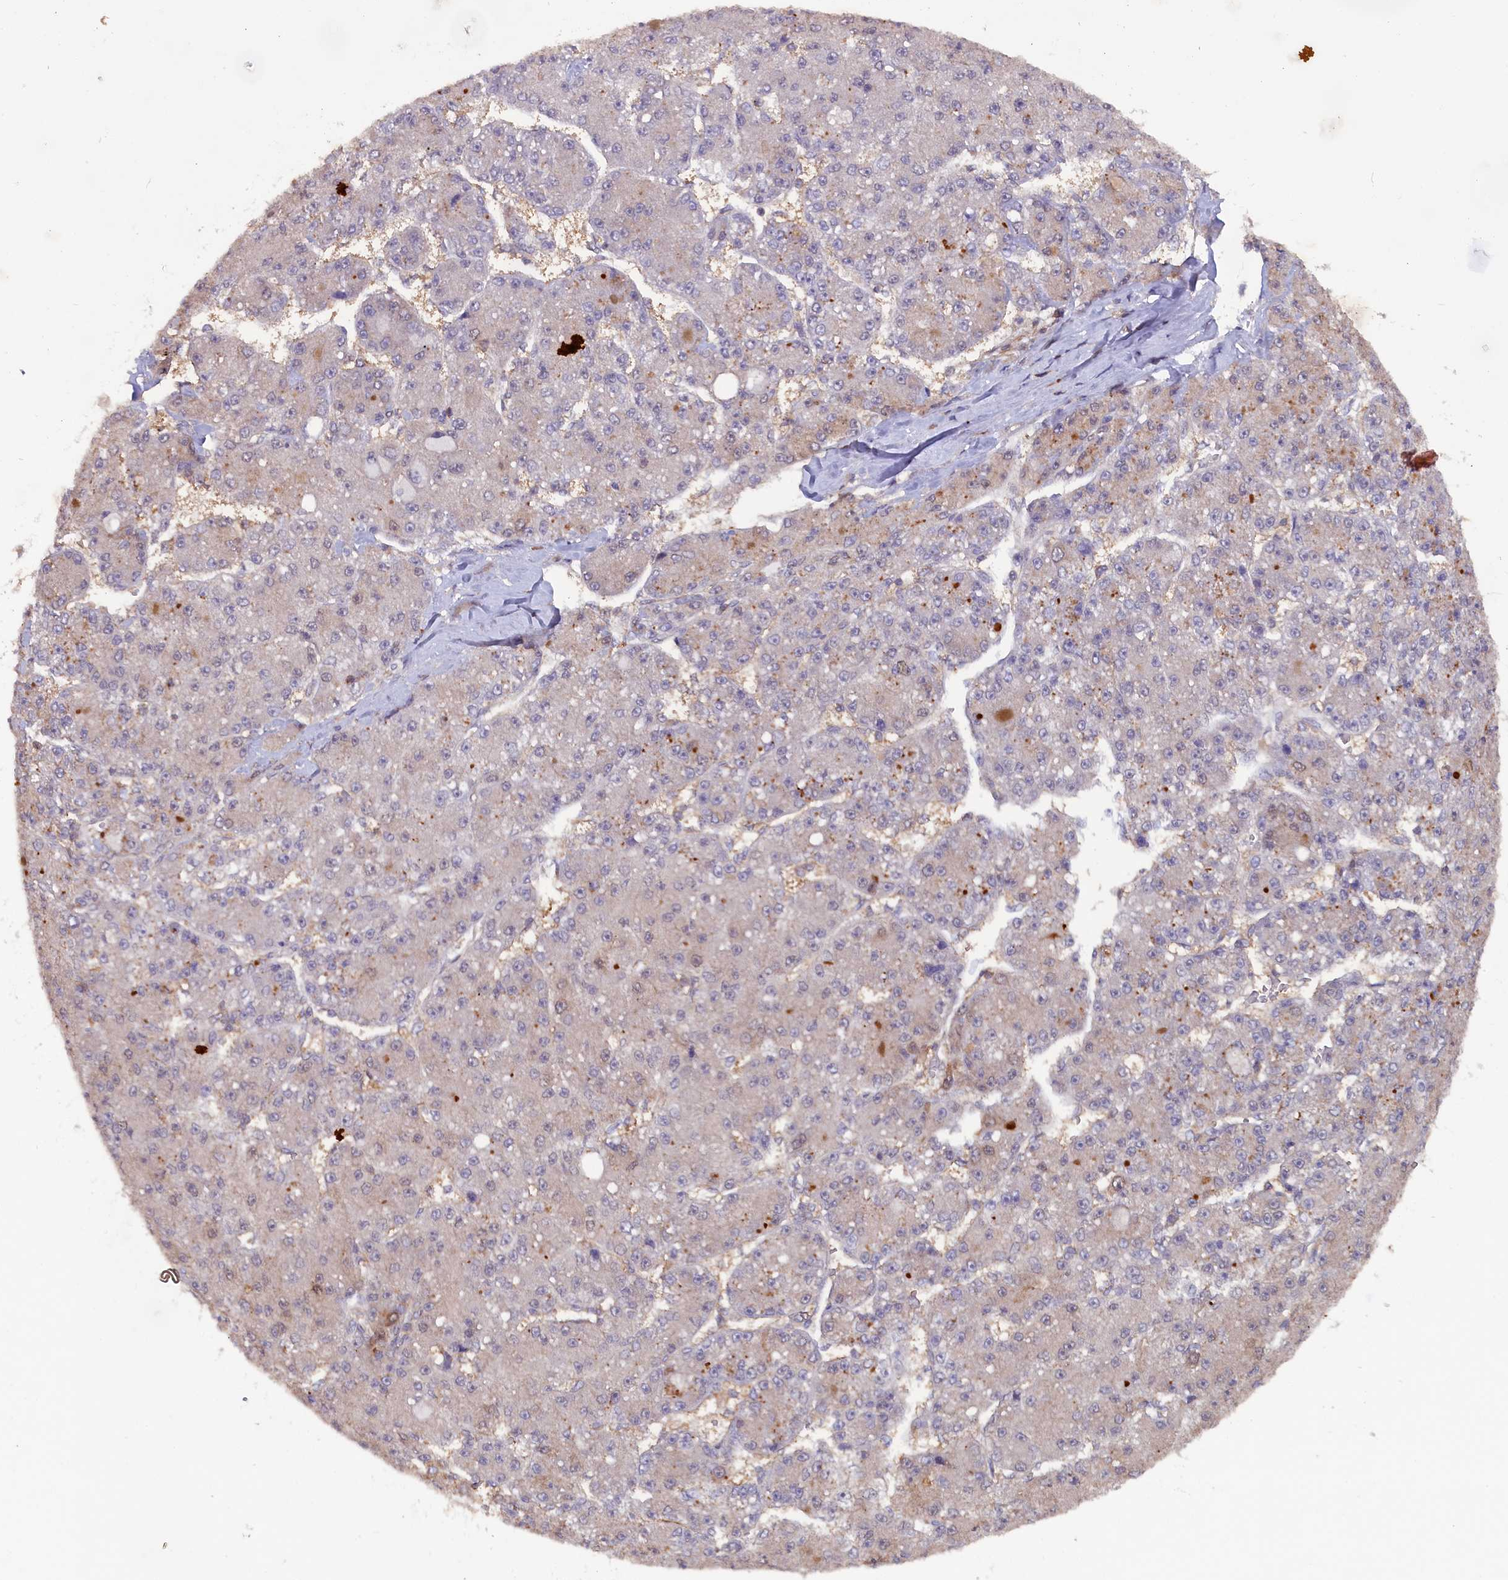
{"staining": {"intensity": "weak", "quantity": "<25%", "location": "cytoplasmic/membranous"}, "tissue": "liver cancer", "cell_type": "Tumor cells", "image_type": "cancer", "snomed": [{"axis": "morphology", "description": "Carcinoma, Hepatocellular, NOS"}, {"axis": "topography", "description": "Liver"}], "caption": "High power microscopy histopathology image of an immunohistochemistry (IHC) photomicrograph of liver cancer, revealing no significant positivity in tumor cells. The staining was performed using DAB to visualize the protein expression in brown, while the nuclei were stained in blue with hematoxylin (Magnification: 20x).", "gene": "JPT2", "patient": {"sex": "male", "age": 67}}